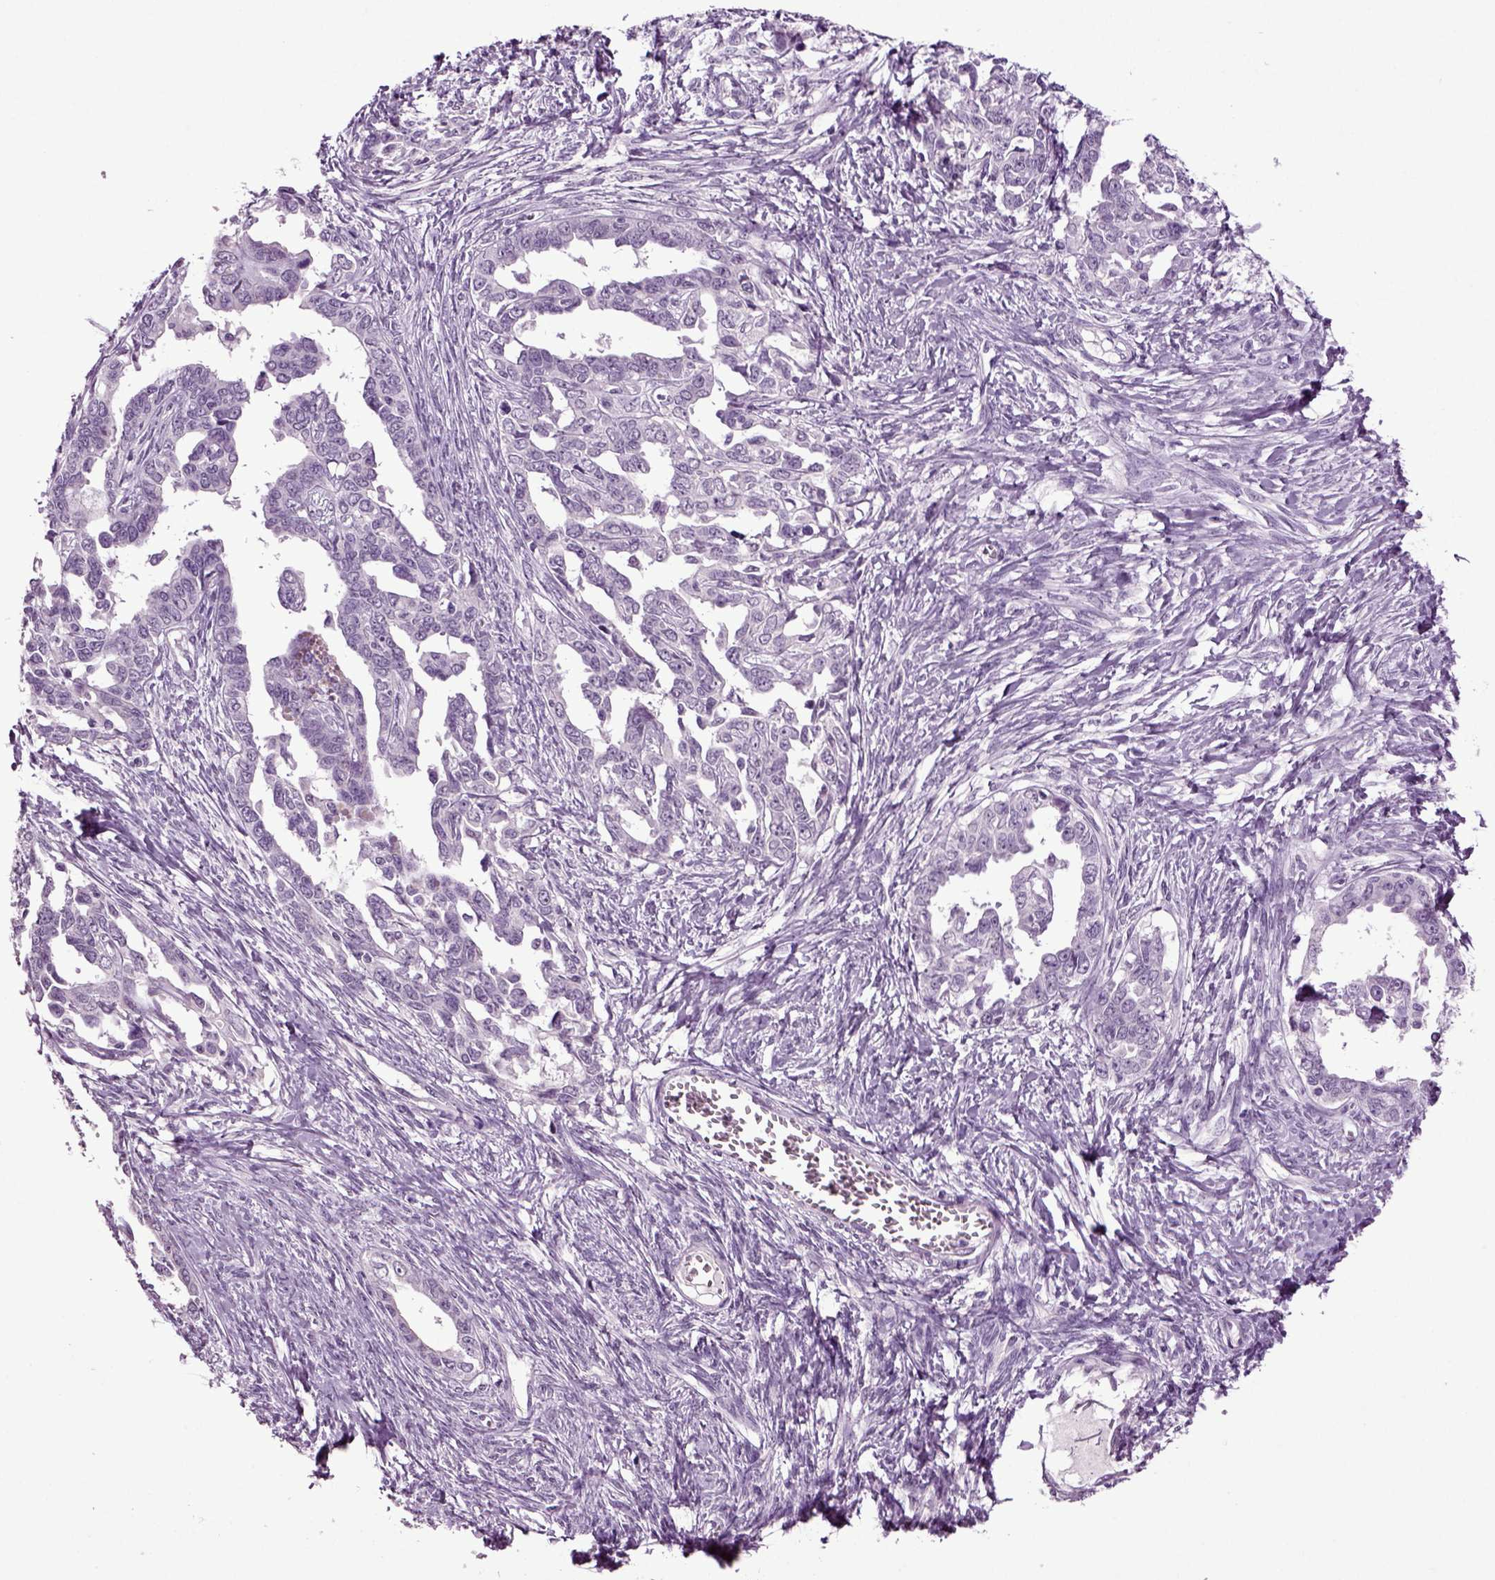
{"staining": {"intensity": "negative", "quantity": "none", "location": "none"}, "tissue": "ovarian cancer", "cell_type": "Tumor cells", "image_type": "cancer", "snomed": [{"axis": "morphology", "description": "Cystadenocarcinoma, serous, NOS"}, {"axis": "topography", "description": "Ovary"}], "caption": "Immunohistochemical staining of ovarian cancer exhibits no significant expression in tumor cells. Brightfield microscopy of immunohistochemistry stained with DAB (brown) and hematoxylin (blue), captured at high magnification.", "gene": "SLC17A6", "patient": {"sex": "female", "age": 69}}